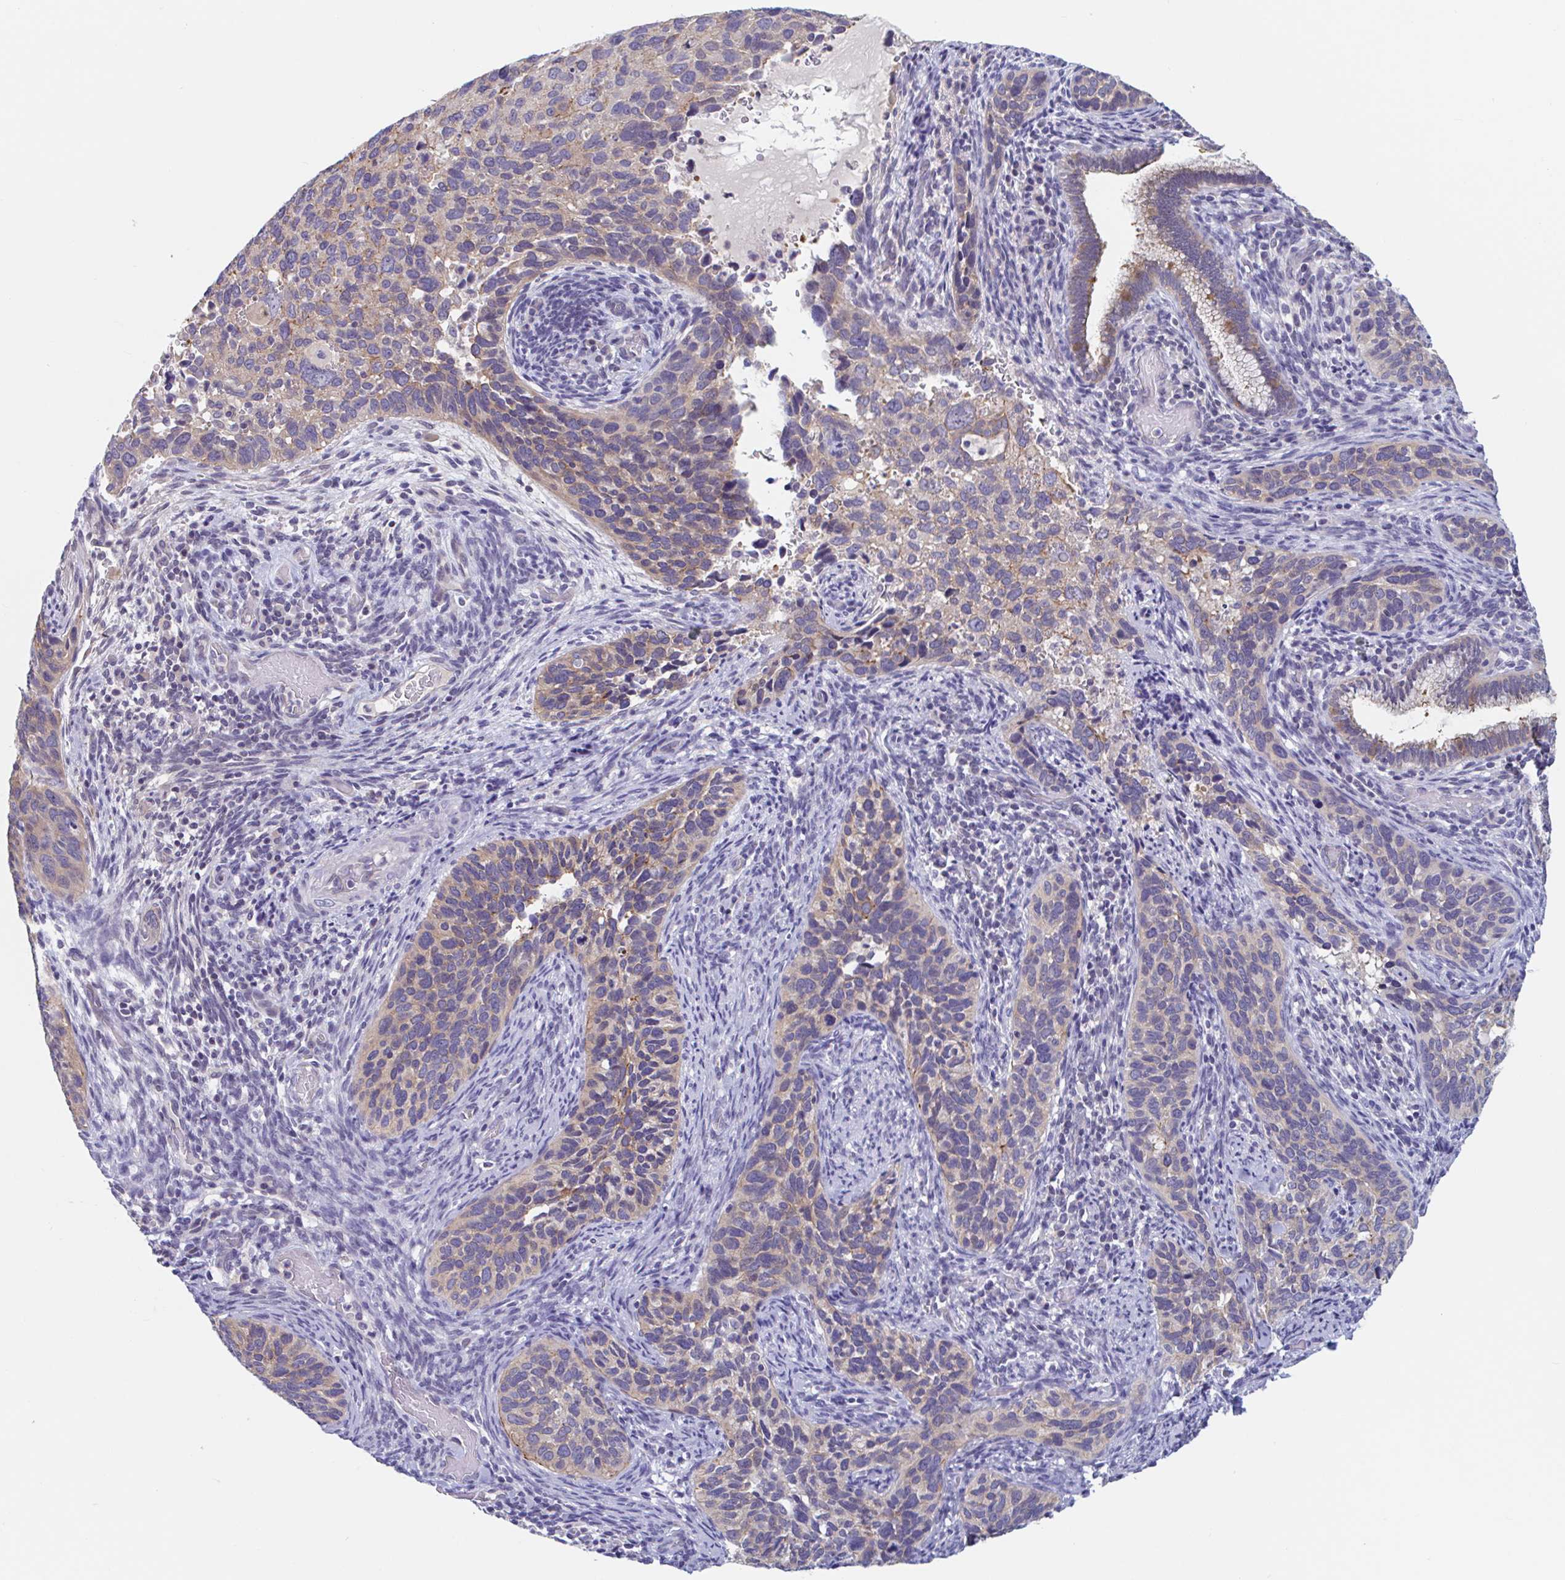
{"staining": {"intensity": "weak", "quantity": "25%-75%", "location": "cytoplasmic/membranous"}, "tissue": "cervical cancer", "cell_type": "Tumor cells", "image_type": "cancer", "snomed": [{"axis": "morphology", "description": "Squamous cell carcinoma, NOS"}, {"axis": "topography", "description": "Cervix"}], "caption": "Human cervical cancer stained with a brown dye demonstrates weak cytoplasmic/membranous positive staining in approximately 25%-75% of tumor cells.", "gene": "UNKL", "patient": {"sex": "female", "age": 51}}